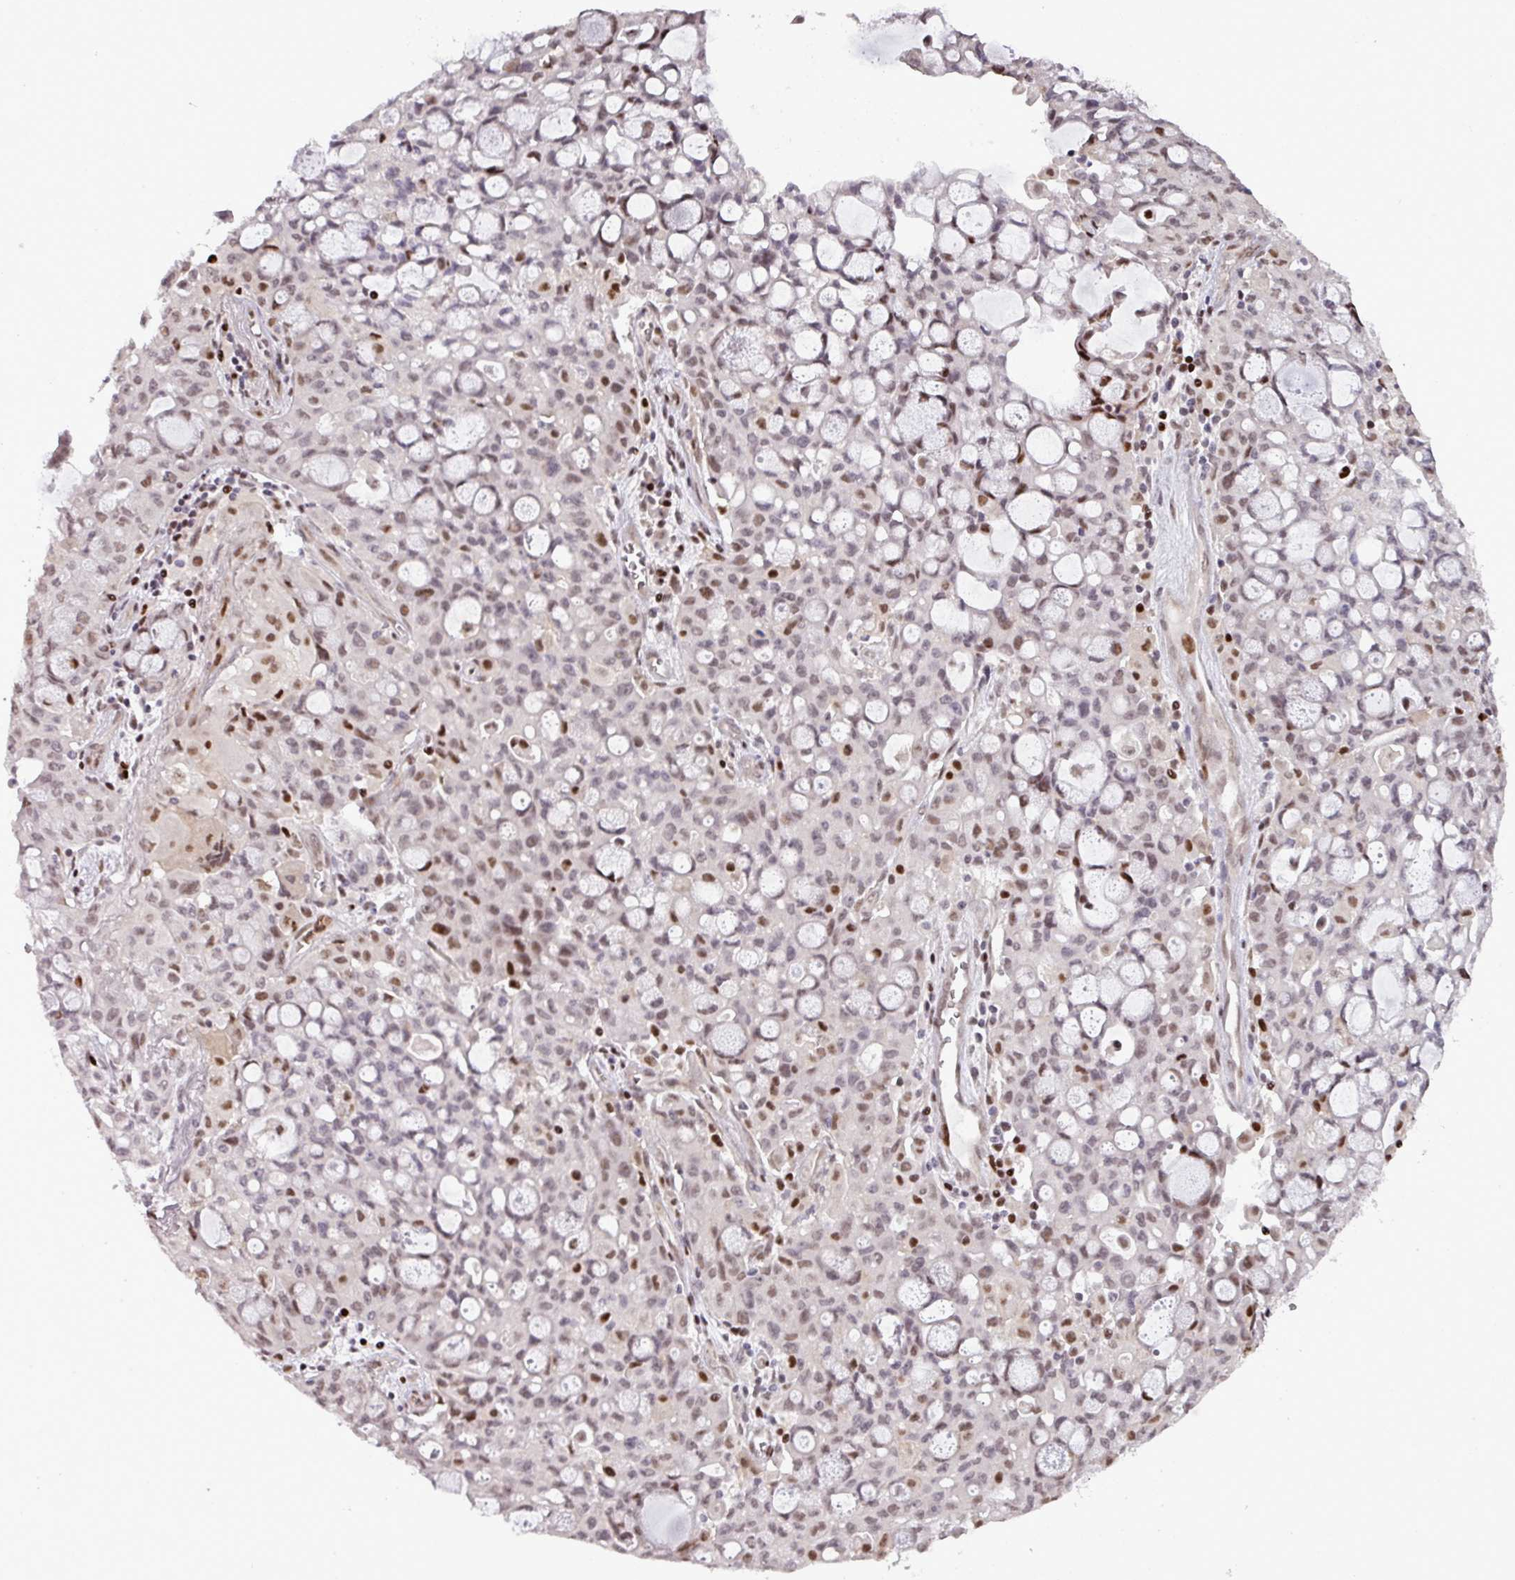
{"staining": {"intensity": "moderate", "quantity": ">75%", "location": "nuclear"}, "tissue": "lung cancer", "cell_type": "Tumor cells", "image_type": "cancer", "snomed": [{"axis": "morphology", "description": "Adenocarcinoma, NOS"}, {"axis": "topography", "description": "Lung"}], "caption": "Moderate nuclear staining is present in about >75% of tumor cells in lung adenocarcinoma. Nuclei are stained in blue.", "gene": "MYSM1", "patient": {"sex": "female", "age": 44}}